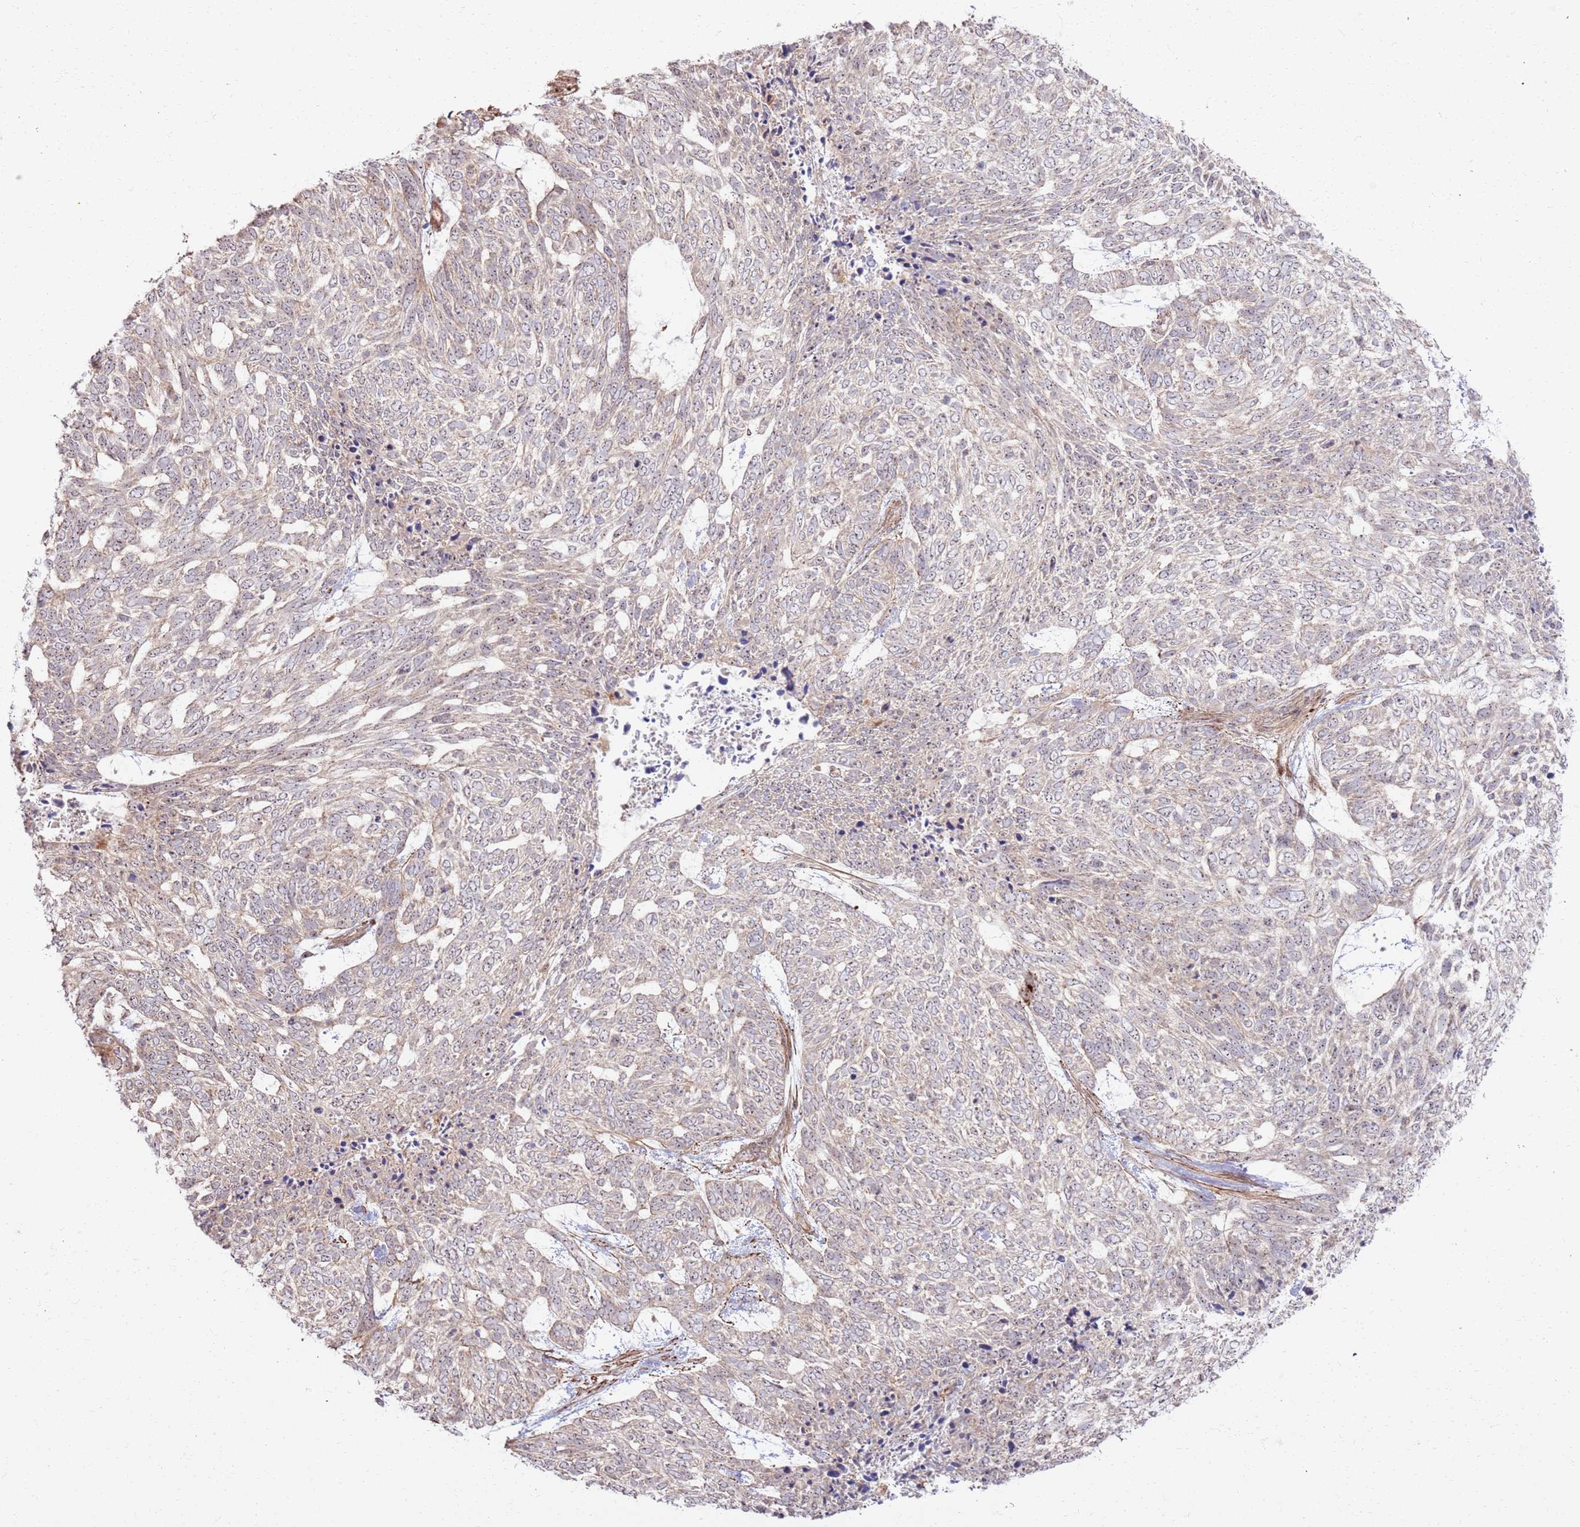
{"staining": {"intensity": "weak", "quantity": "<25%", "location": "nuclear"}, "tissue": "skin cancer", "cell_type": "Tumor cells", "image_type": "cancer", "snomed": [{"axis": "morphology", "description": "Basal cell carcinoma"}, {"axis": "topography", "description": "Skin"}], "caption": "This is a image of immunohistochemistry staining of basal cell carcinoma (skin), which shows no positivity in tumor cells.", "gene": "CNPY1", "patient": {"sex": "female", "age": 65}}